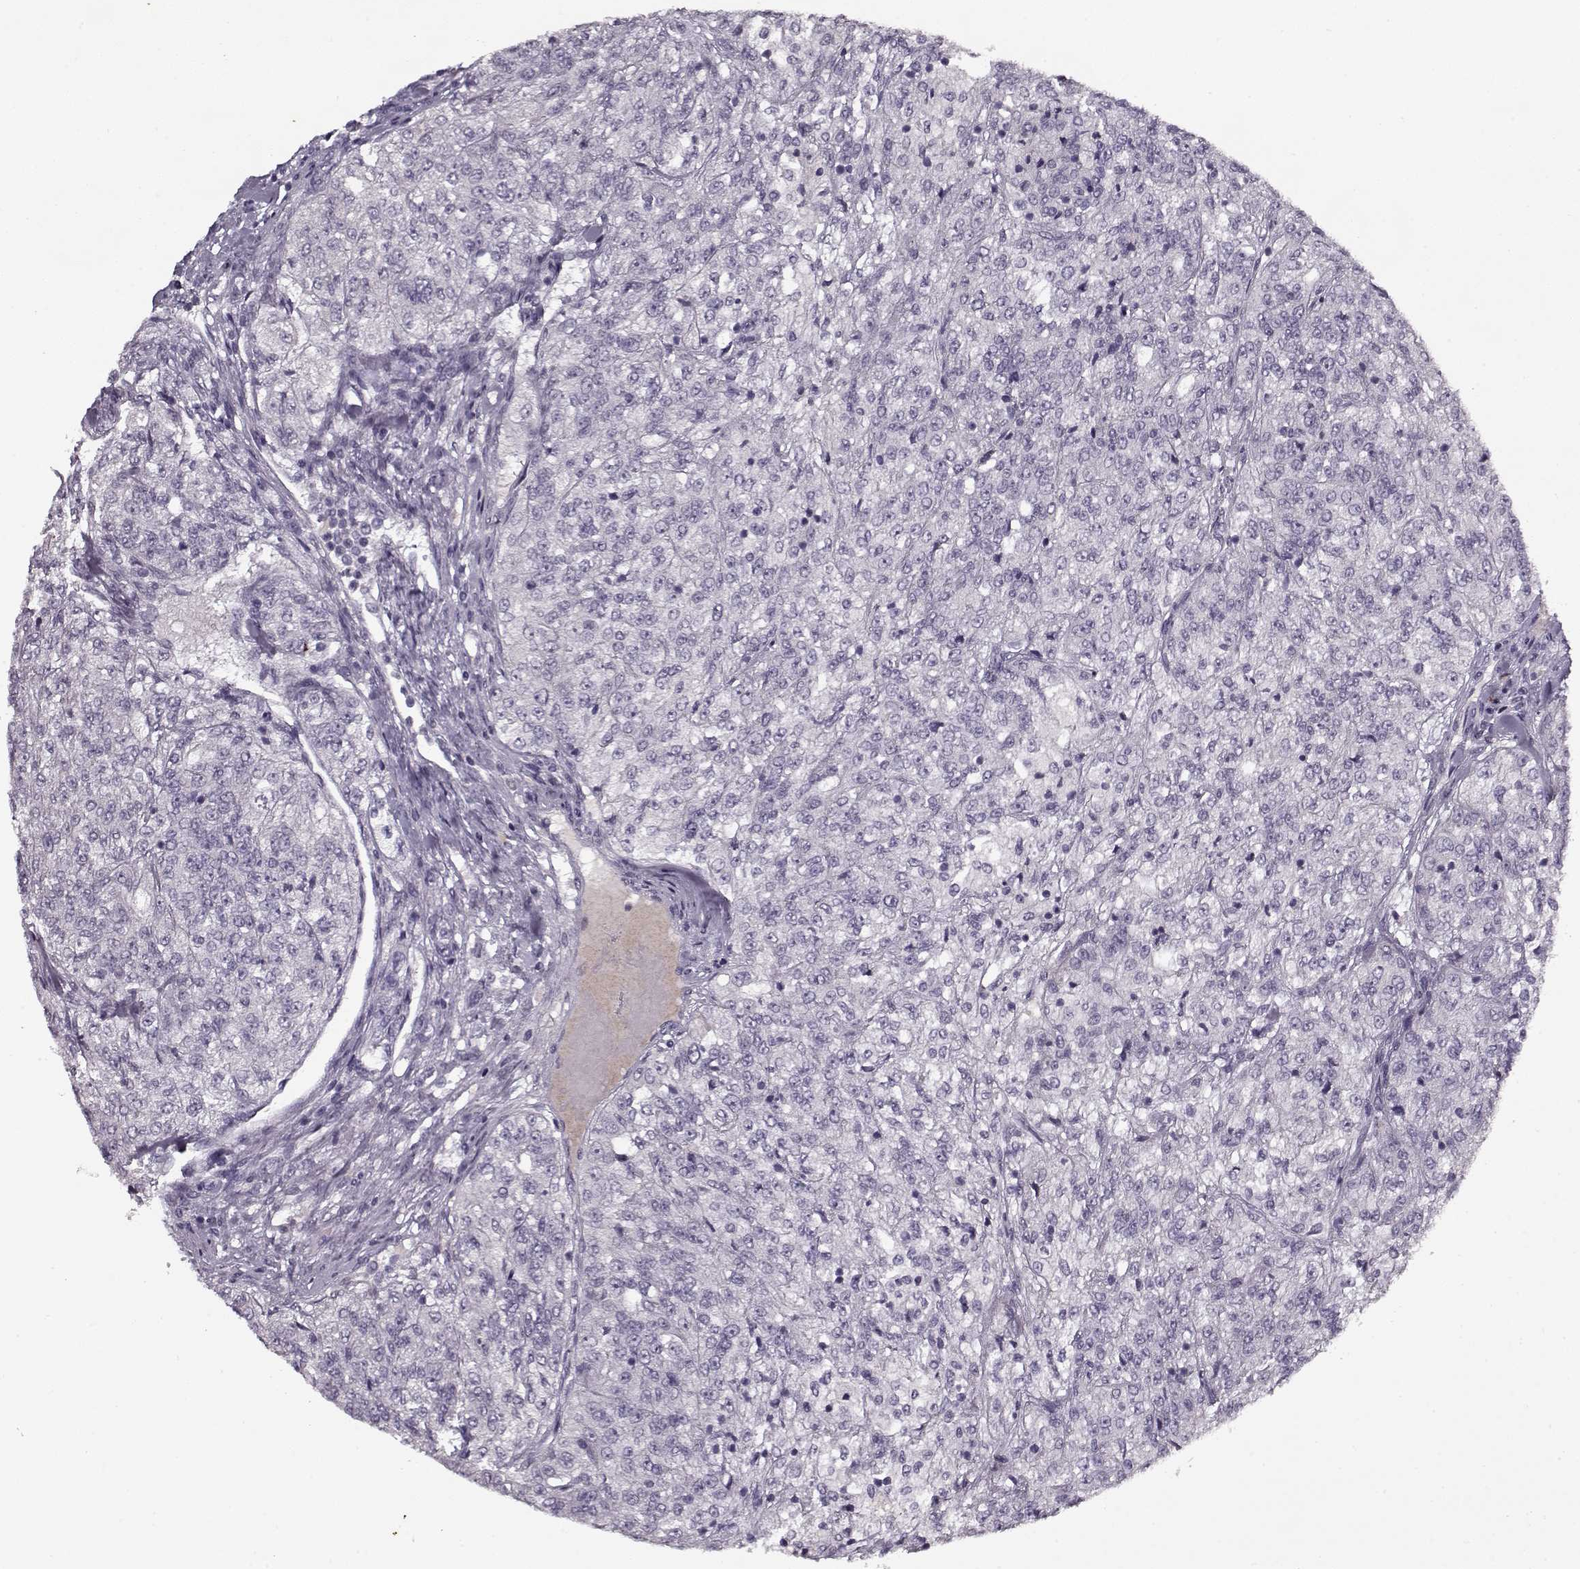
{"staining": {"intensity": "negative", "quantity": "none", "location": "none"}, "tissue": "renal cancer", "cell_type": "Tumor cells", "image_type": "cancer", "snomed": [{"axis": "morphology", "description": "Adenocarcinoma, NOS"}, {"axis": "topography", "description": "Kidney"}], "caption": "Histopathology image shows no protein expression in tumor cells of renal cancer (adenocarcinoma) tissue. (Immunohistochemistry (ihc), brightfield microscopy, high magnification).", "gene": "KRT9", "patient": {"sex": "female", "age": 63}}